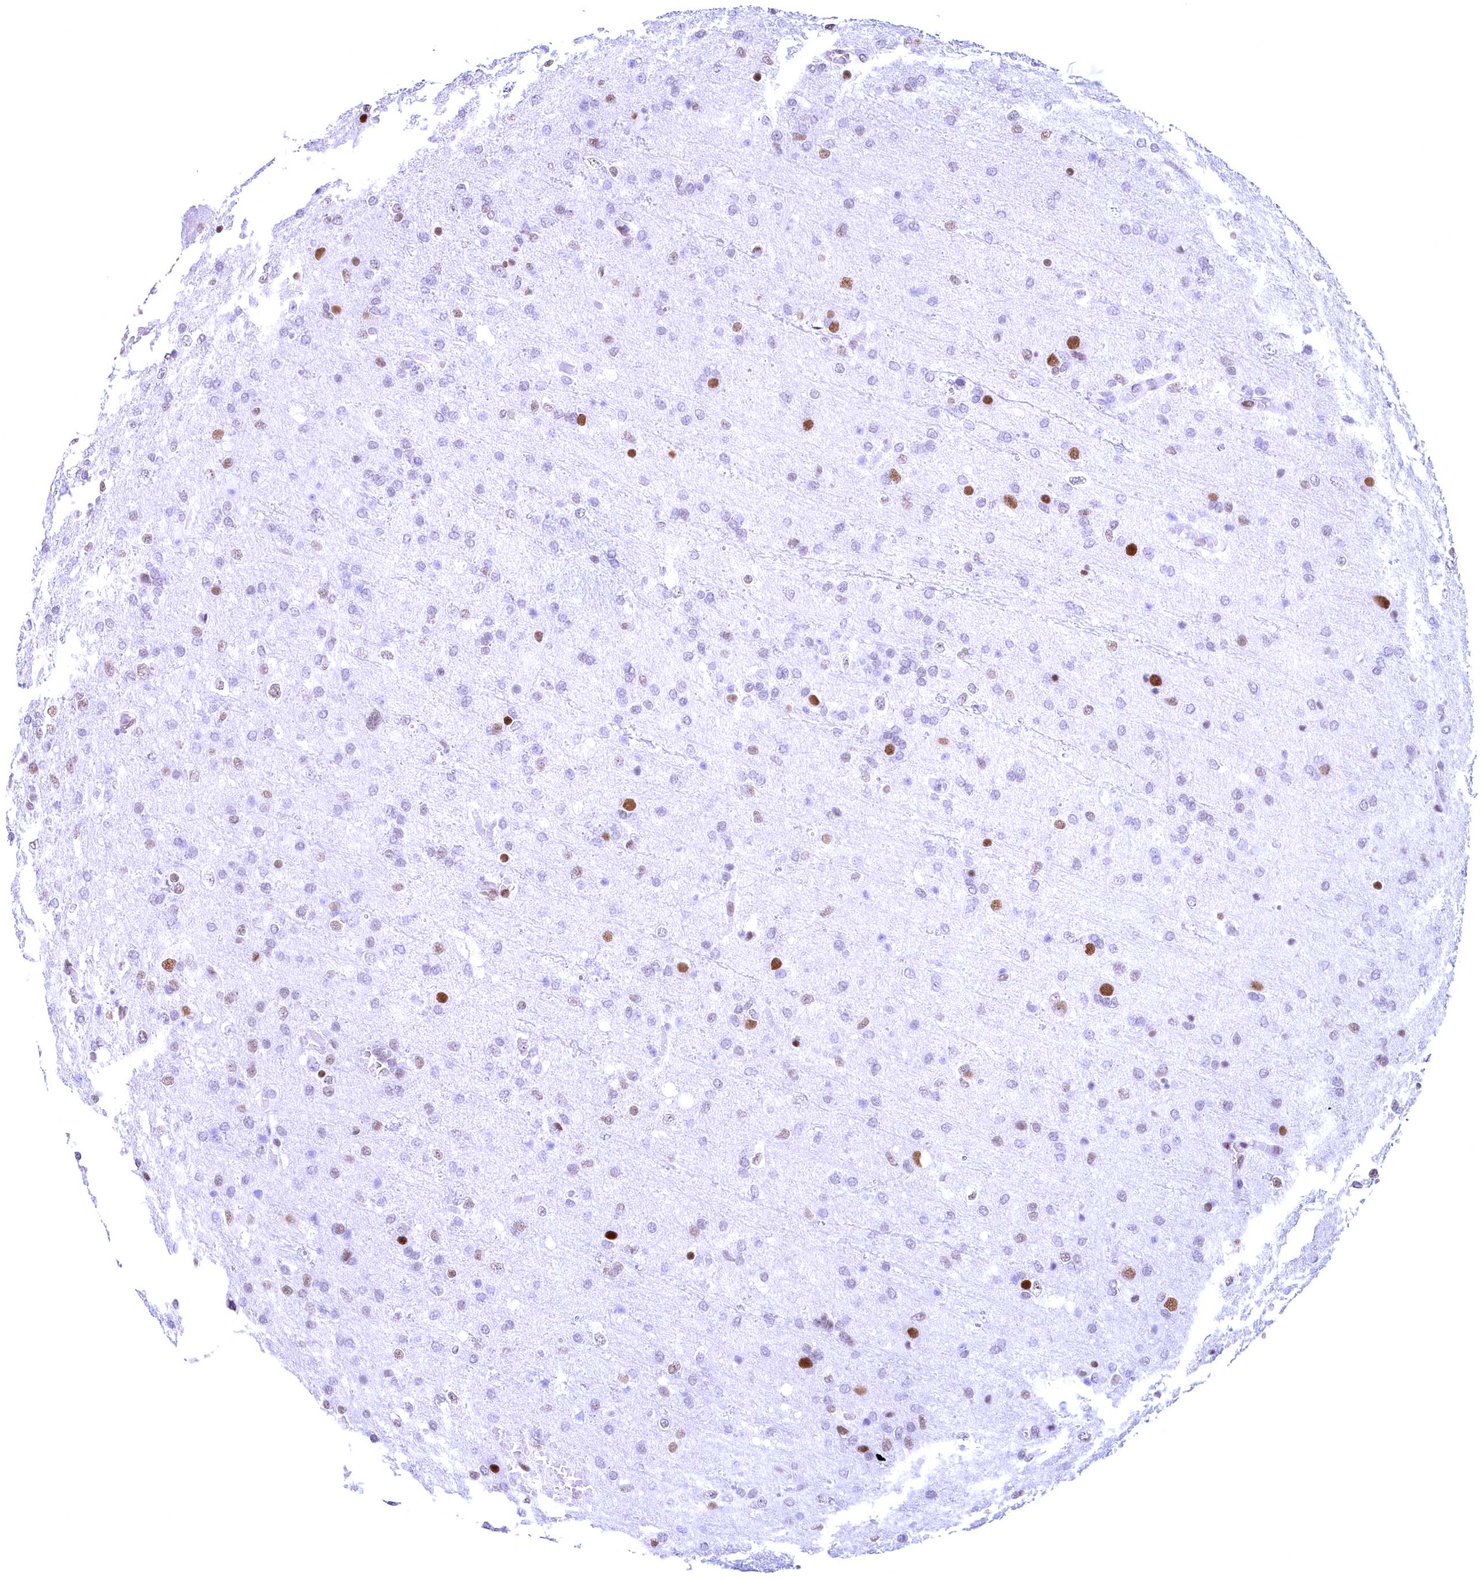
{"staining": {"intensity": "moderate", "quantity": "25%-75%", "location": "nuclear"}, "tissue": "glioma", "cell_type": "Tumor cells", "image_type": "cancer", "snomed": [{"axis": "morphology", "description": "Glioma, malignant, High grade"}, {"axis": "topography", "description": "Brain"}], "caption": "Tumor cells display moderate nuclear positivity in about 25%-75% of cells in malignant high-grade glioma.", "gene": "CDC26", "patient": {"sex": "female", "age": 74}}